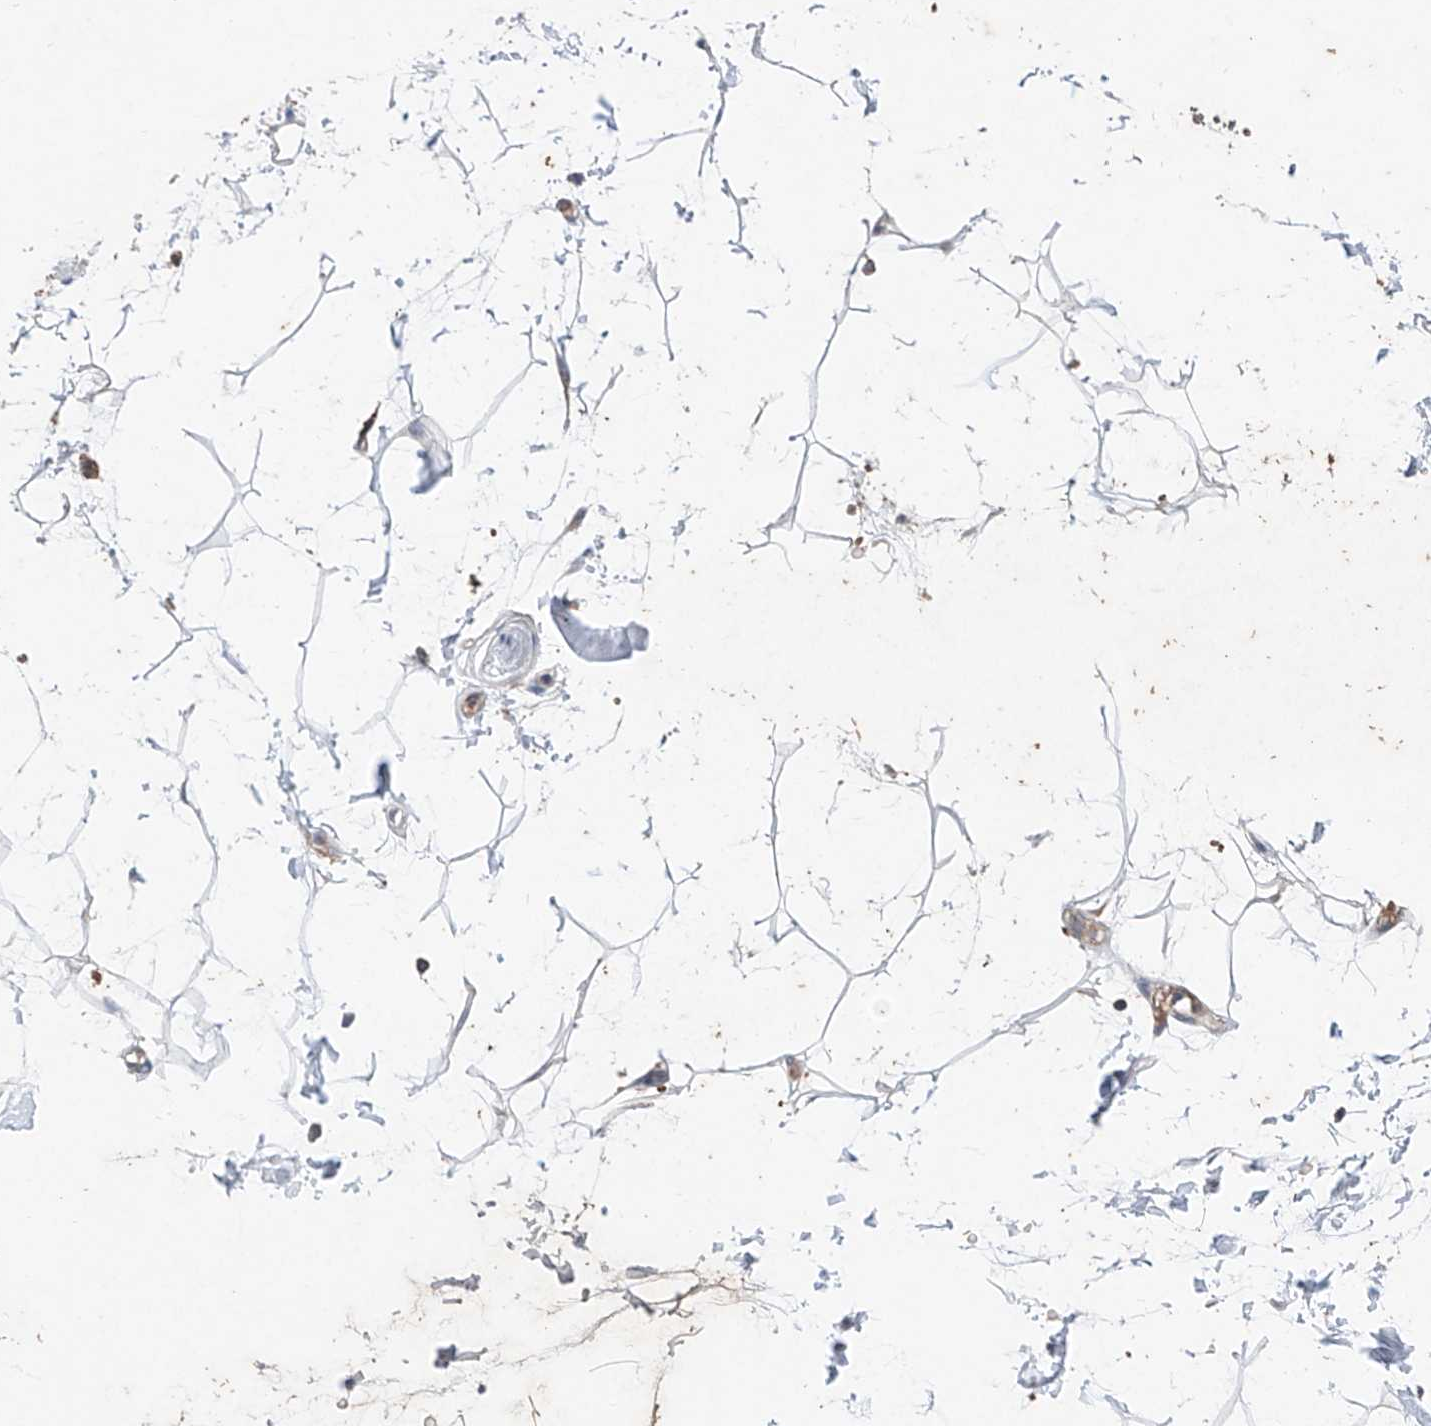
{"staining": {"intensity": "negative", "quantity": "none", "location": "none"}, "tissue": "adipose tissue", "cell_type": "Adipocytes", "image_type": "normal", "snomed": [{"axis": "morphology", "description": "Normal tissue, NOS"}, {"axis": "topography", "description": "Soft tissue"}], "caption": "A micrograph of adipose tissue stained for a protein displays no brown staining in adipocytes.", "gene": "FASTK", "patient": {"sex": "male", "age": 72}}